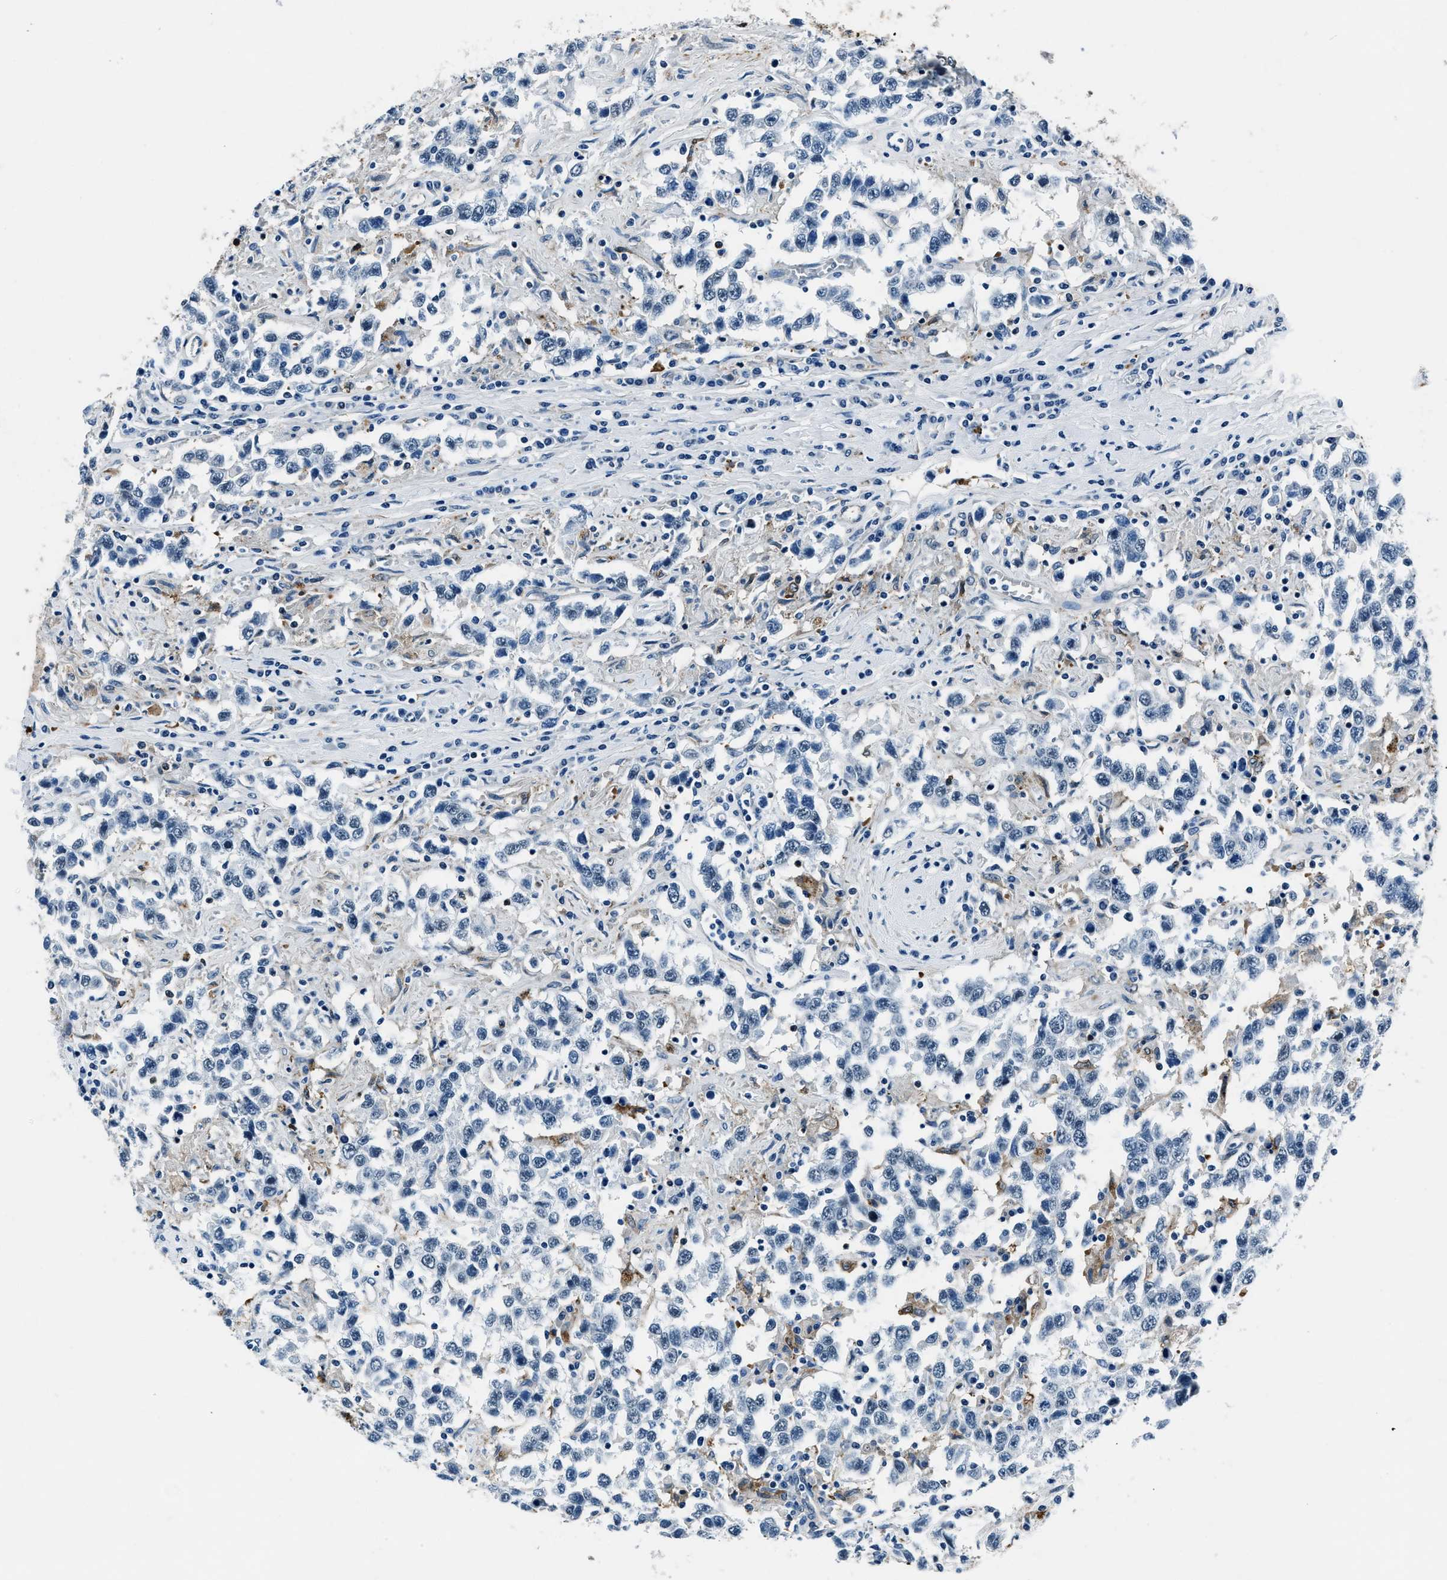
{"staining": {"intensity": "negative", "quantity": "none", "location": "none"}, "tissue": "testis cancer", "cell_type": "Tumor cells", "image_type": "cancer", "snomed": [{"axis": "morphology", "description": "Seminoma, NOS"}, {"axis": "topography", "description": "Testis"}], "caption": "An IHC histopathology image of testis cancer is shown. There is no staining in tumor cells of testis cancer.", "gene": "PTPDC1", "patient": {"sex": "male", "age": 41}}